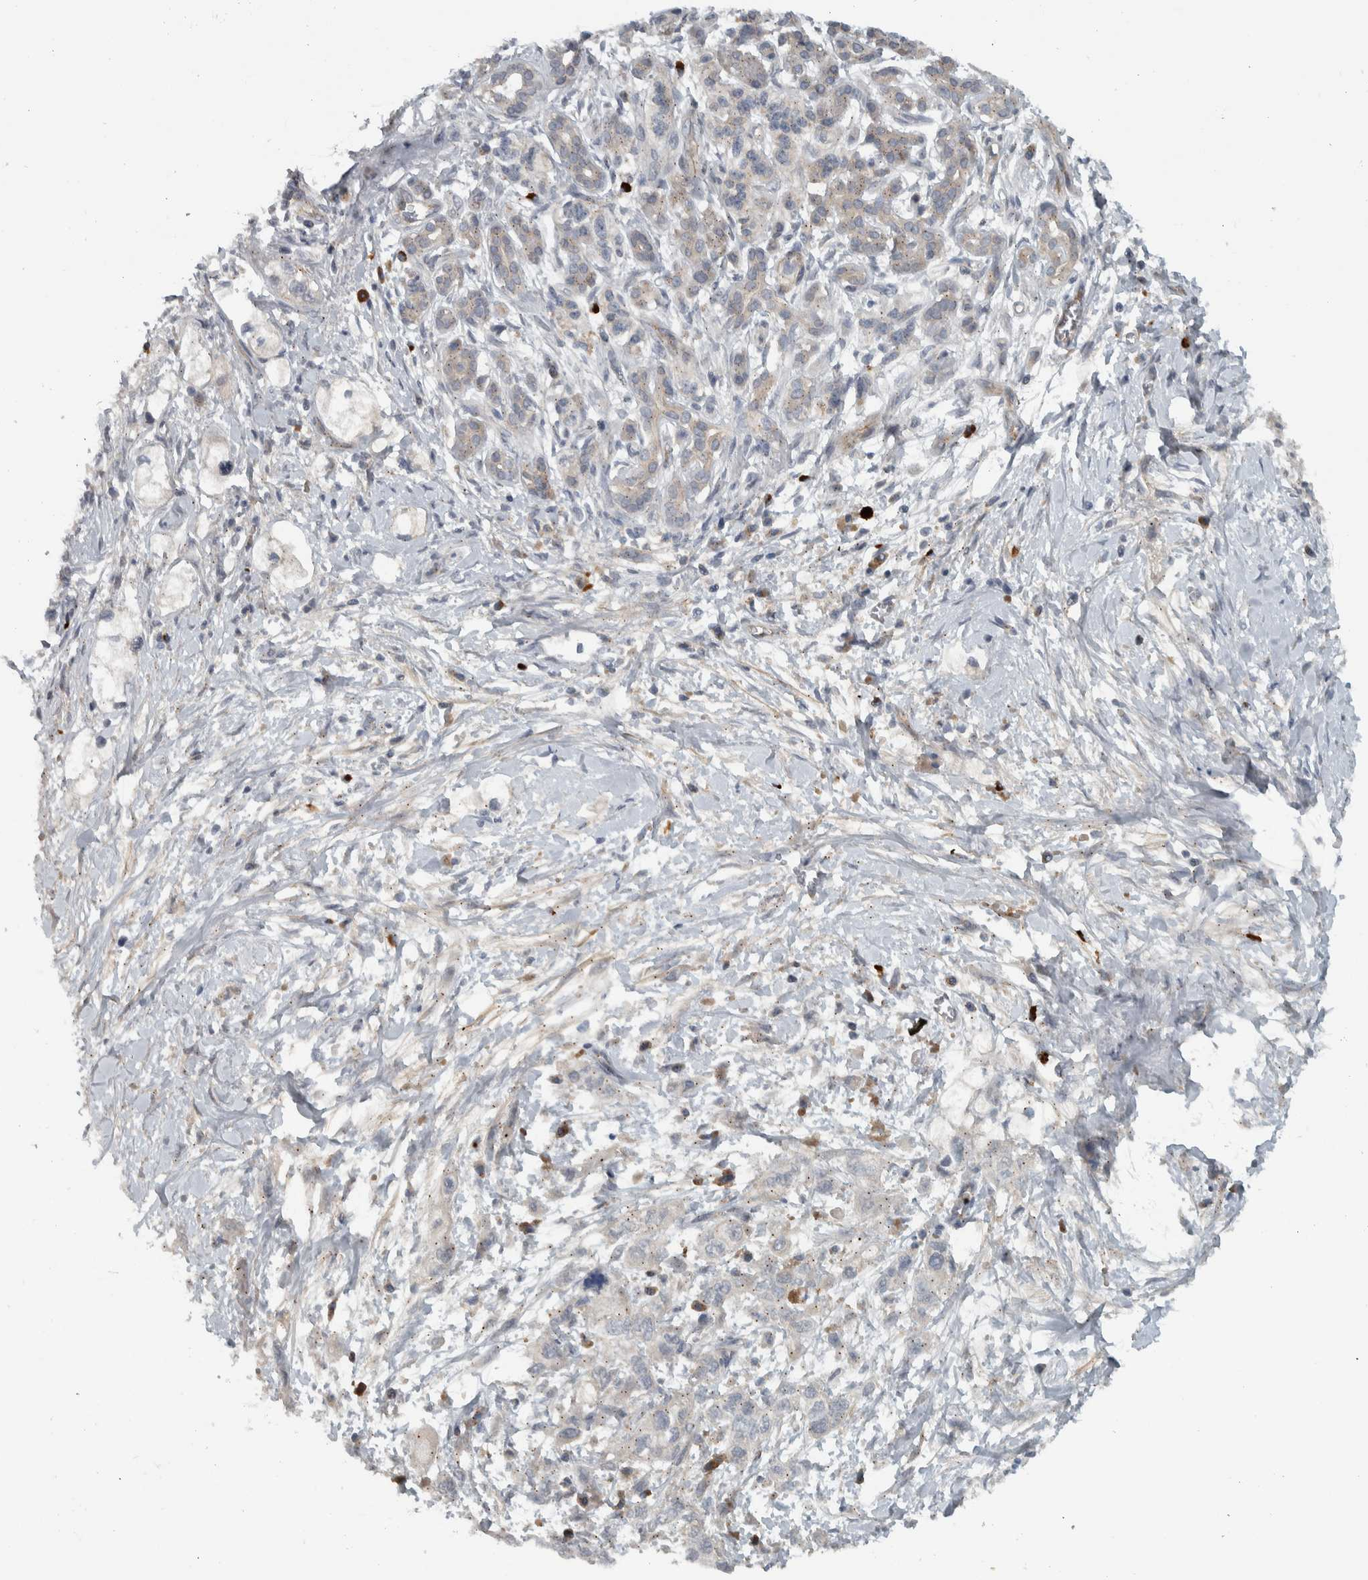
{"staining": {"intensity": "negative", "quantity": "none", "location": "none"}, "tissue": "pancreatic cancer", "cell_type": "Tumor cells", "image_type": "cancer", "snomed": [{"axis": "morphology", "description": "Adenocarcinoma, NOS"}, {"axis": "topography", "description": "Pancreas"}], "caption": "There is no significant staining in tumor cells of pancreatic cancer. (DAB (3,3'-diaminobenzidine) immunohistochemistry (IHC), high magnification).", "gene": "LBHD1", "patient": {"sex": "male", "age": 74}}